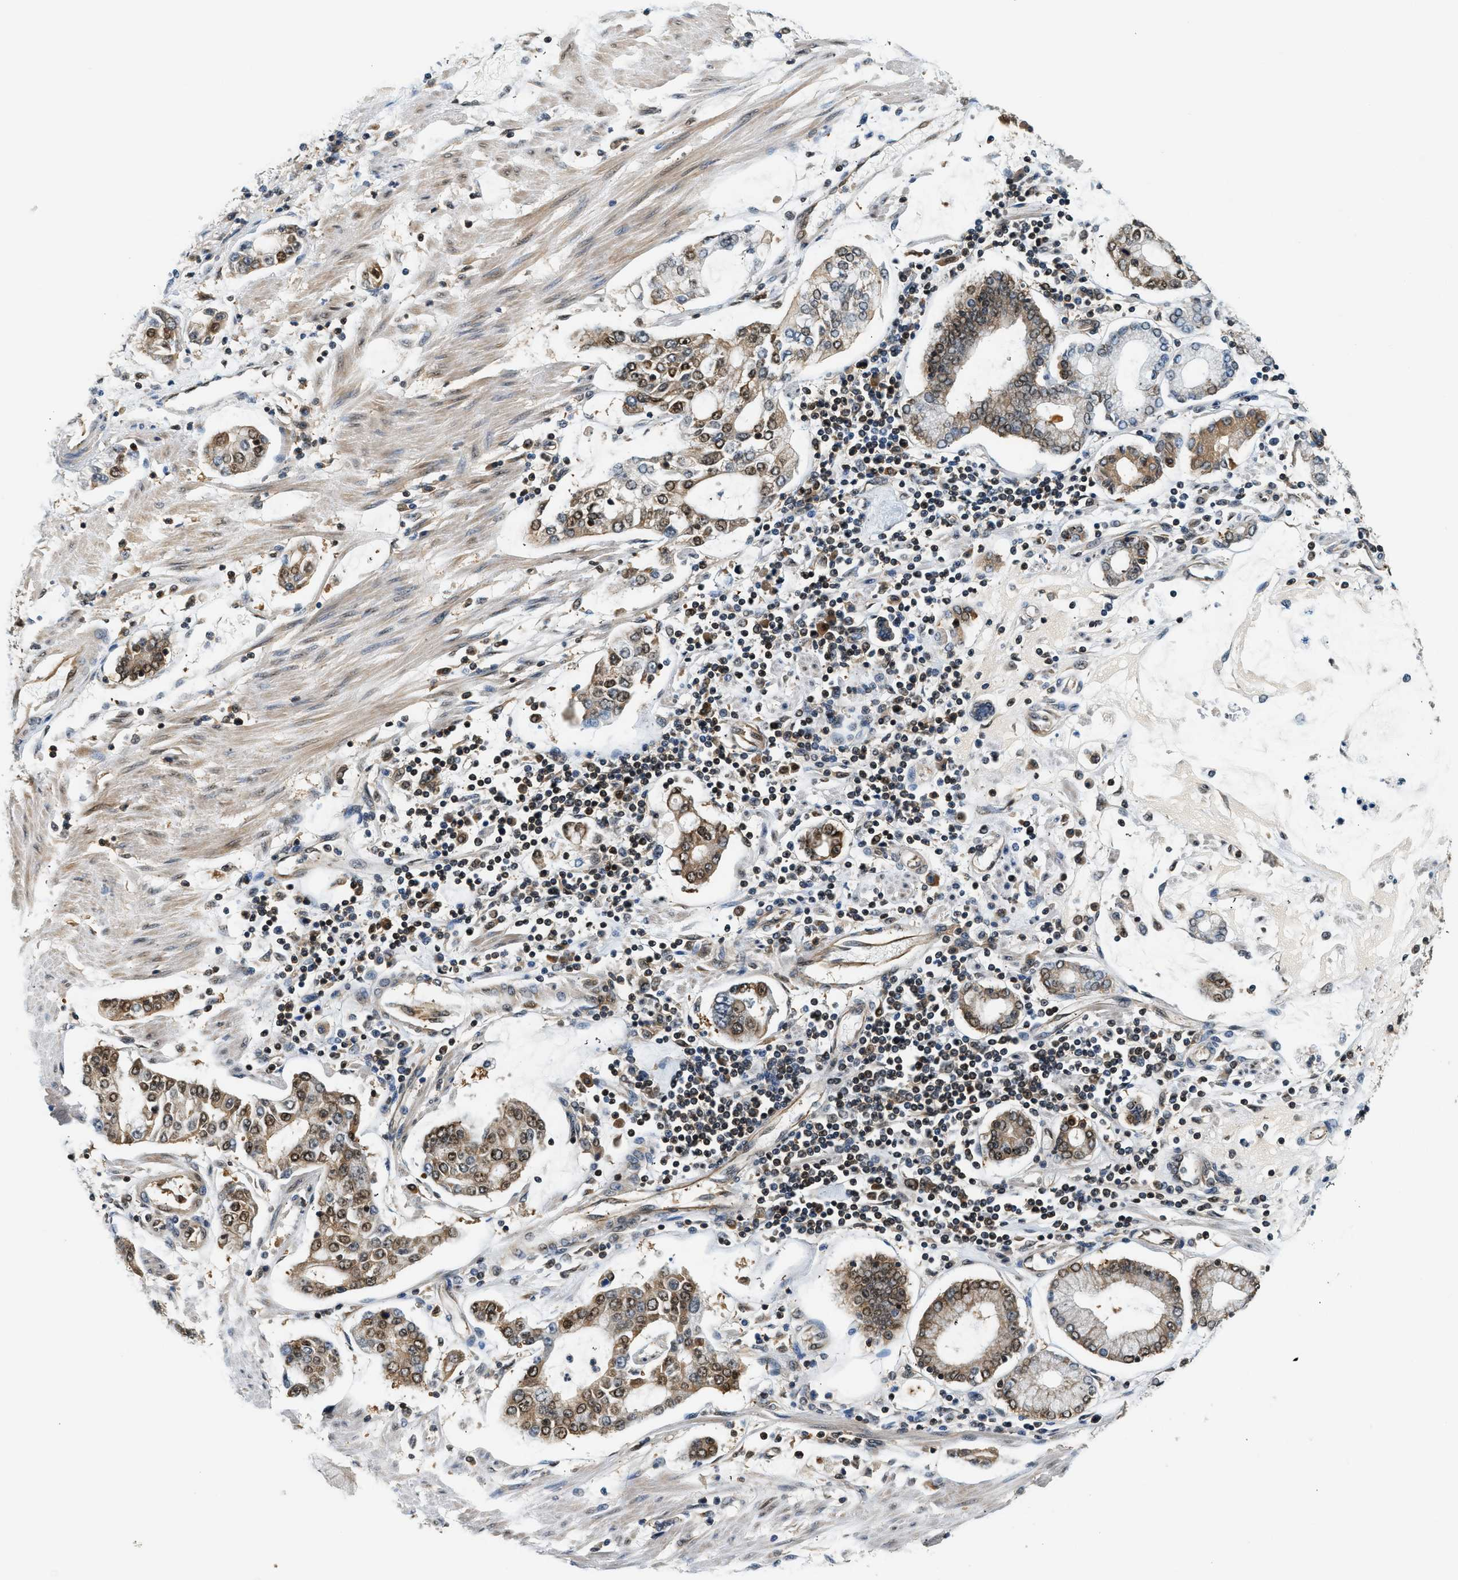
{"staining": {"intensity": "moderate", "quantity": "25%-75%", "location": "cytoplasmic/membranous,nuclear"}, "tissue": "stomach cancer", "cell_type": "Tumor cells", "image_type": "cancer", "snomed": [{"axis": "morphology", "description": "Adenocarcinoma, NOS"}, {"axis": "topography", "description": "Stomach"}], "caption": "Brown immunohistochemical staining in stomach cancer exhibits moderate cytoplasmic/membranous and nuclear staining in about 25%-75% of tumor cells. The protein is stained brown, and the nuclei are stained in blue (DAB IHC with brightfield microscopy, high magnification).", "gene": "PSMD3", "patient": {"sex": "male", "age": 76}}